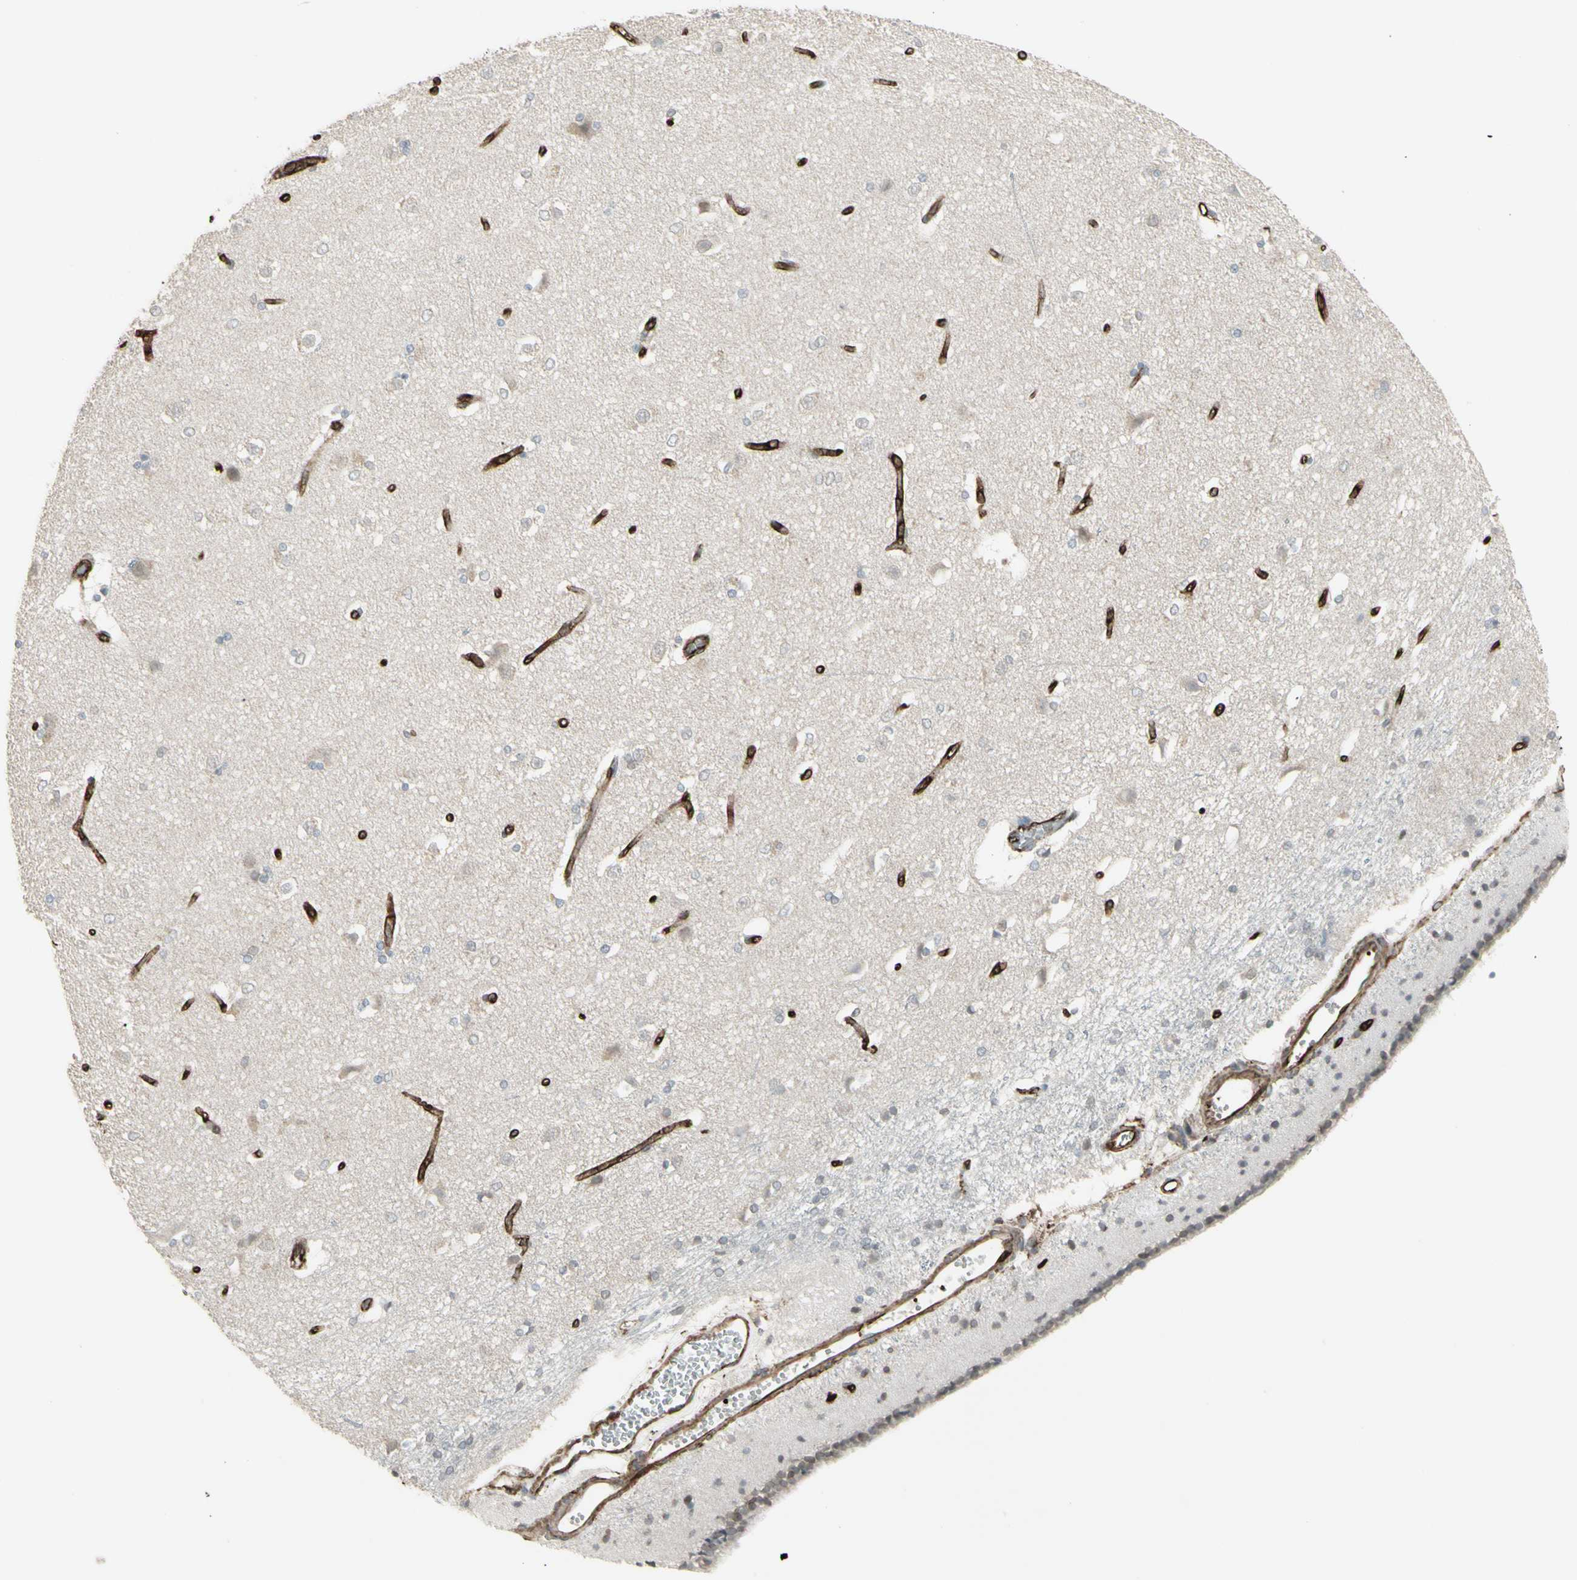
{"staining": {"intensity": "weak", "quantity": "<25%", "location": "cytoplasmic/membranous"}, "tissue": "caudate", "cell_type": "Glial cells", "image_type": "normal", "snomed": [{"axis": "morphology", "description": "Normal tissue, NOS"}, {"axis": "topography", "description": "Lateral ventricle wall"}], "caption": "DAB immunohistochemical staining of unremarkable caudate reveals no significant positivity in glial cells.", "gene": "DTX3L", "patient": {"sex": "female", "age": 19}}